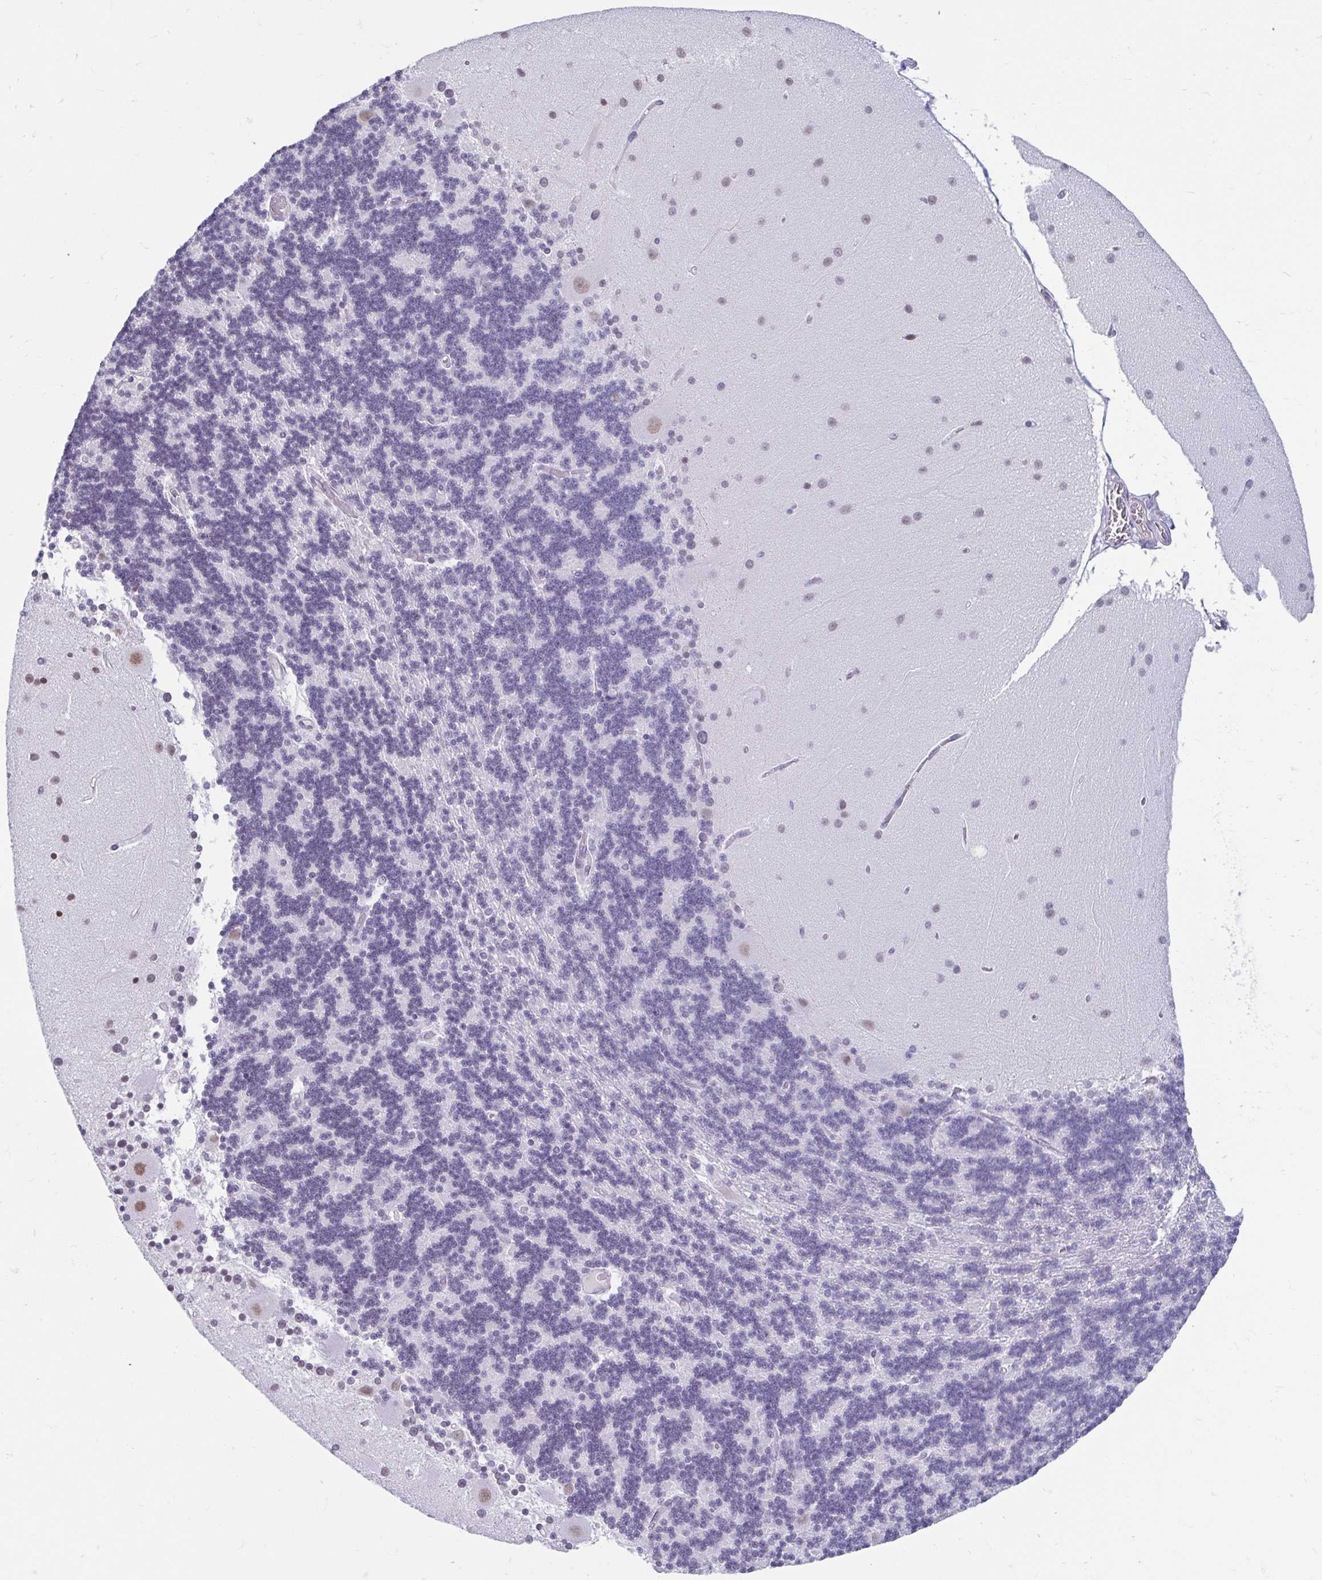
{"staining": {"intensity": "weak", "quantity": "25%-75%", "location": "nuclear"}, "tissue": "cerebellum", "cell_type": "Cells in granular layer", "image_type": "normal", "snomed": [{"axis": "morphology", "description": "Normal tissue, NOS"}, {"axis": "topography", "description": "Cerebellum"}], "caption": "Cells in granular layer display low levels of weak nuclear positivity in approximately 25%-75% of cells in unremarkable cerebellum. (Stains: DAB in brown, nuclei in blue, Microscopy: brightfield microscopy at high magnification).", "gene": "DCAF17", "patient": {"sex": "female", "age": 54}}